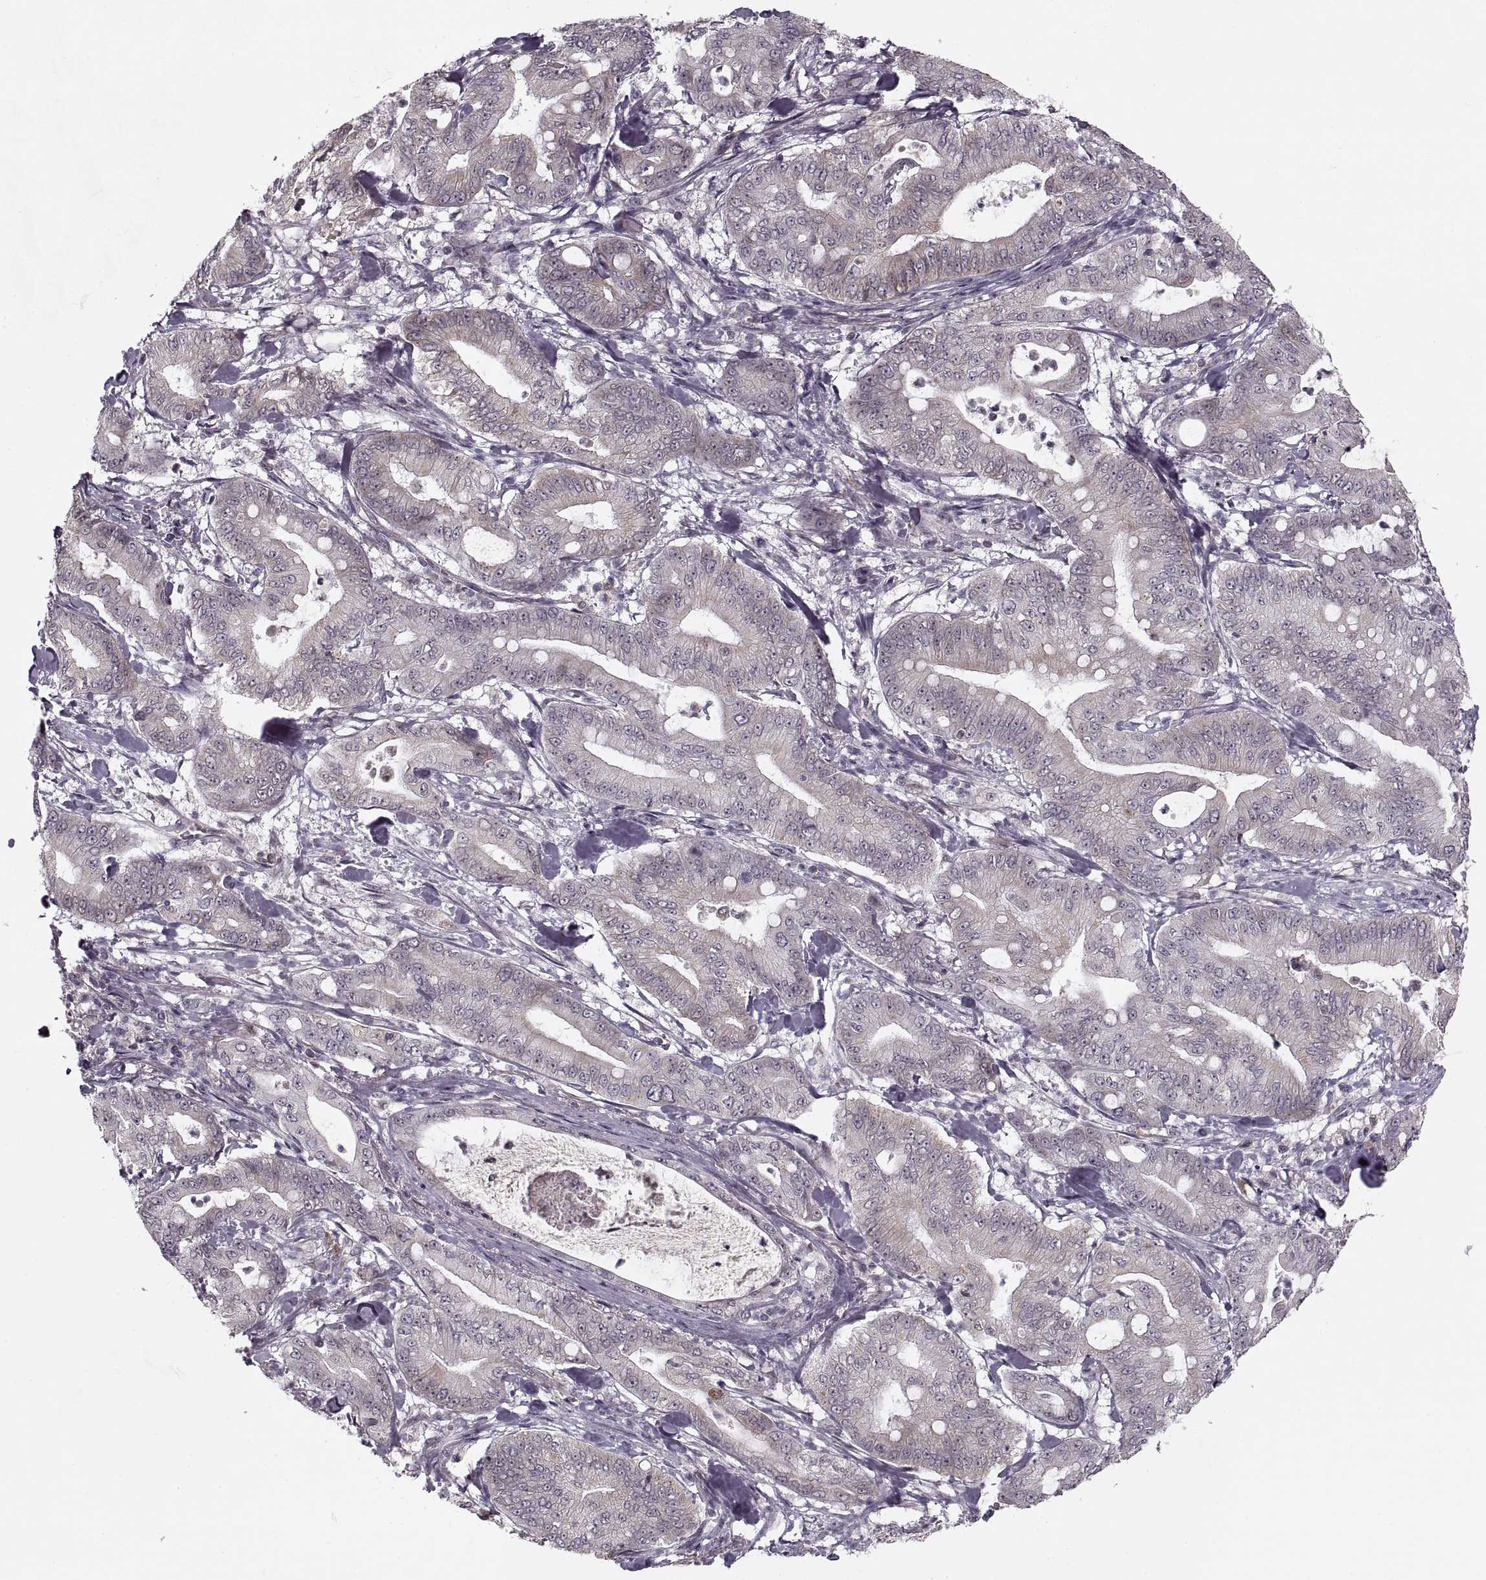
{"staining": {"intensity": "negative", "quantity": "none", "location": "none"}, "tissue": "pancreatic cancer", "cell_type": "Tumor cells", "image_type": "cancer", "snomed": [{"axis": "morphology", "description": "Adenocarcinoma, NOS"}, {"axis": "topography", "description": "Pancreas"}], "caption": "Adenocarcinoma (pancreatic) stained for a protein using IHC reveals no expression tumor cells.", "gene": "ASIC3", "patient": {"sex": "male", "age": 71}}